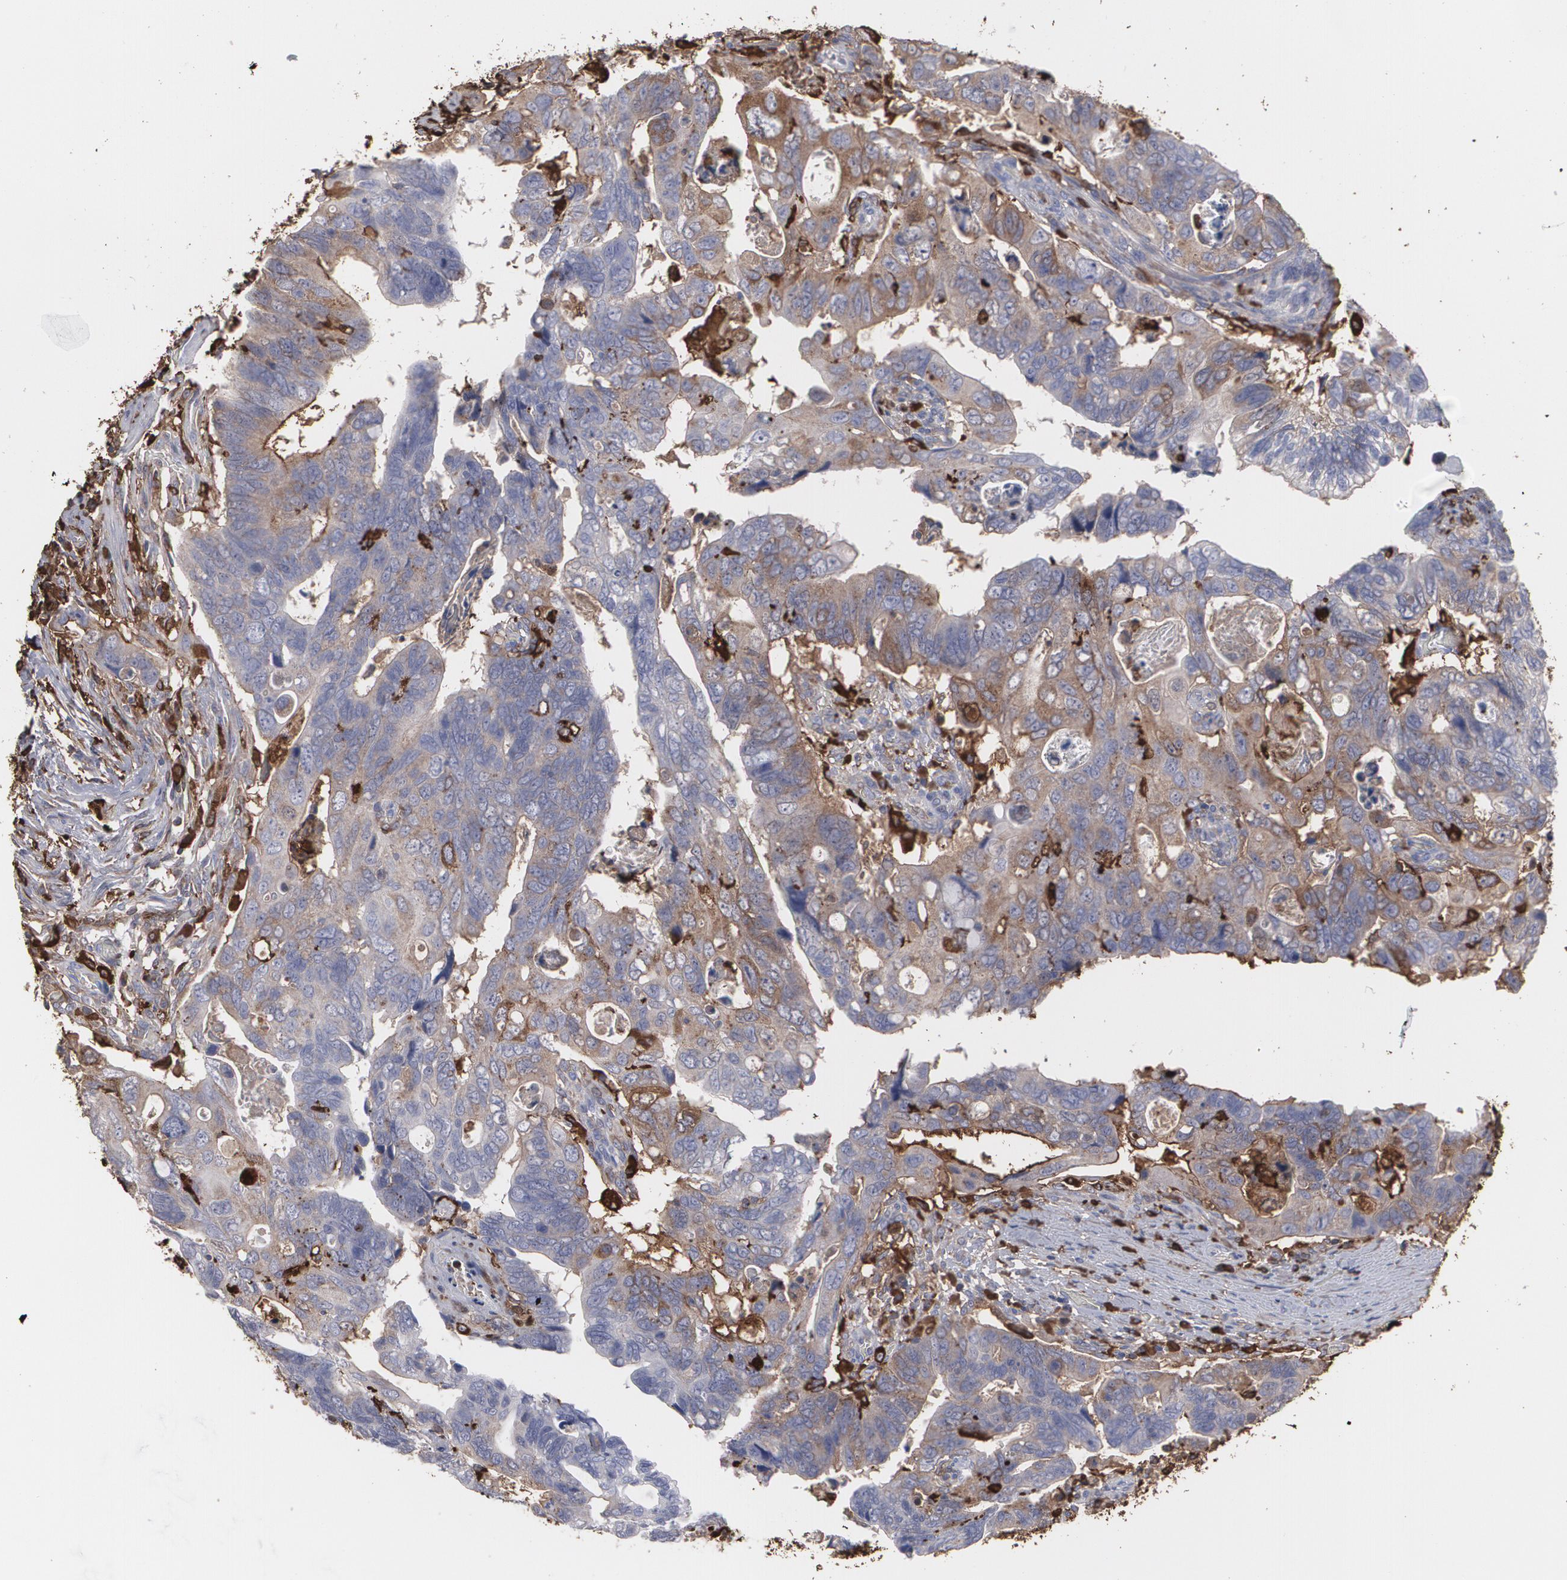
{"staining": {"intensity": "weak", "quantity": "25%-75%", "location": "cytoplasmic/membranous"}, "tissue": "colorectal cancer", "cell_type": "Tumor cells", "image_type": "cancer", "snomed": [{"axis": "morphology", "description": "Adenocarcinoma, NOS"}, {"axis": "topography", "description": "Rectum"}], "caption": "Protein staining shows weak cytoplasmic/membranous staining in about 25%-75% of tumor cells in adenocarcinoma (colorectal).", "gene": "ODC1", "patient": {"sex": "male", "age": 53}}